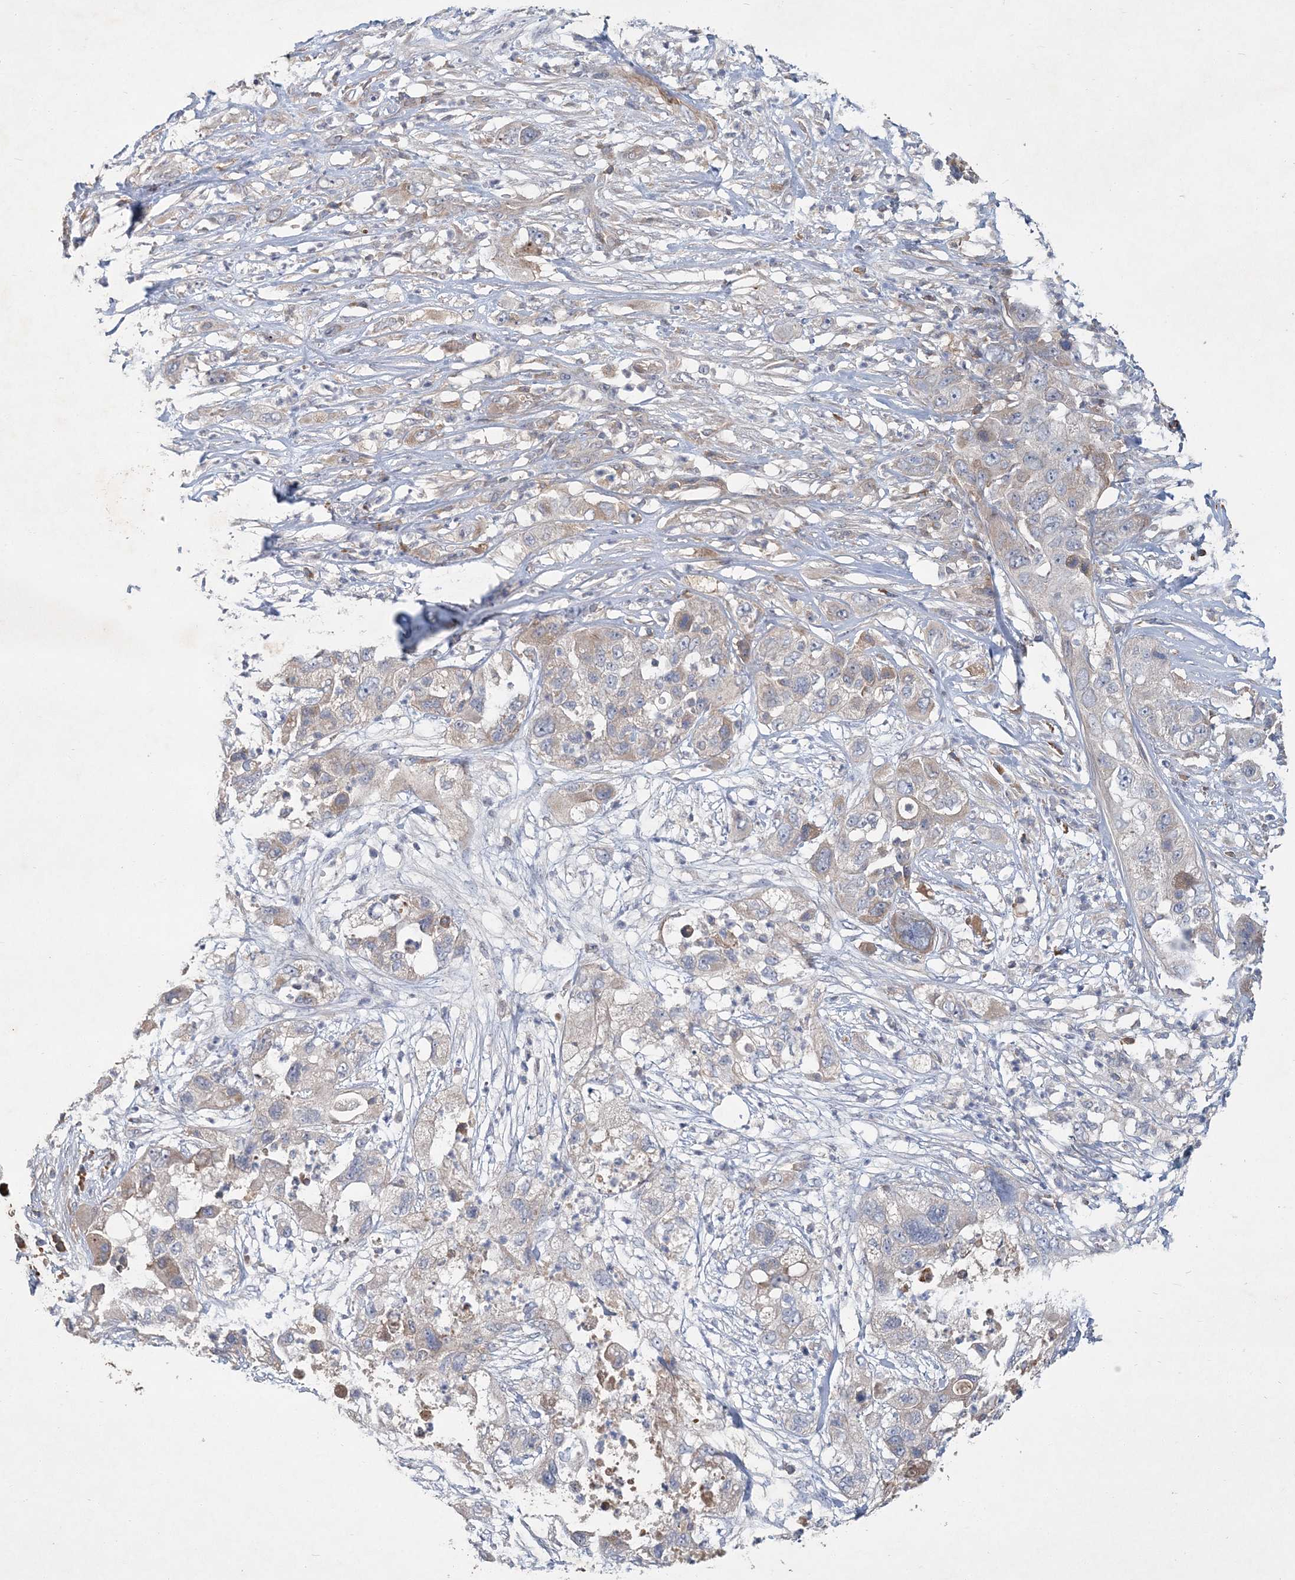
{"staining": {"intensity": "weak", "quantity": "<25%", "location": "cytoplasmic/membranous"}, "tissue": "pancreatic cancer", "cell_type": "Tumor cells", "image_type": "cancer", "snomed": [{"axis": "morphology", "description": "Adenocarcinoma, NOS"}, {"axis": "topography", "description": "Pancreas"}], "caption": "High magnification brightfield microscopy of pancreatic cancer (adenocarcinoma) stained with DAB (3,3'-diaminobenzidine) (brown) and counterstained with hematoxylin (blue): tumor cells show no significant expression.", "gene": "RNF25", "patient": {"sex": "female", "age": 78}}